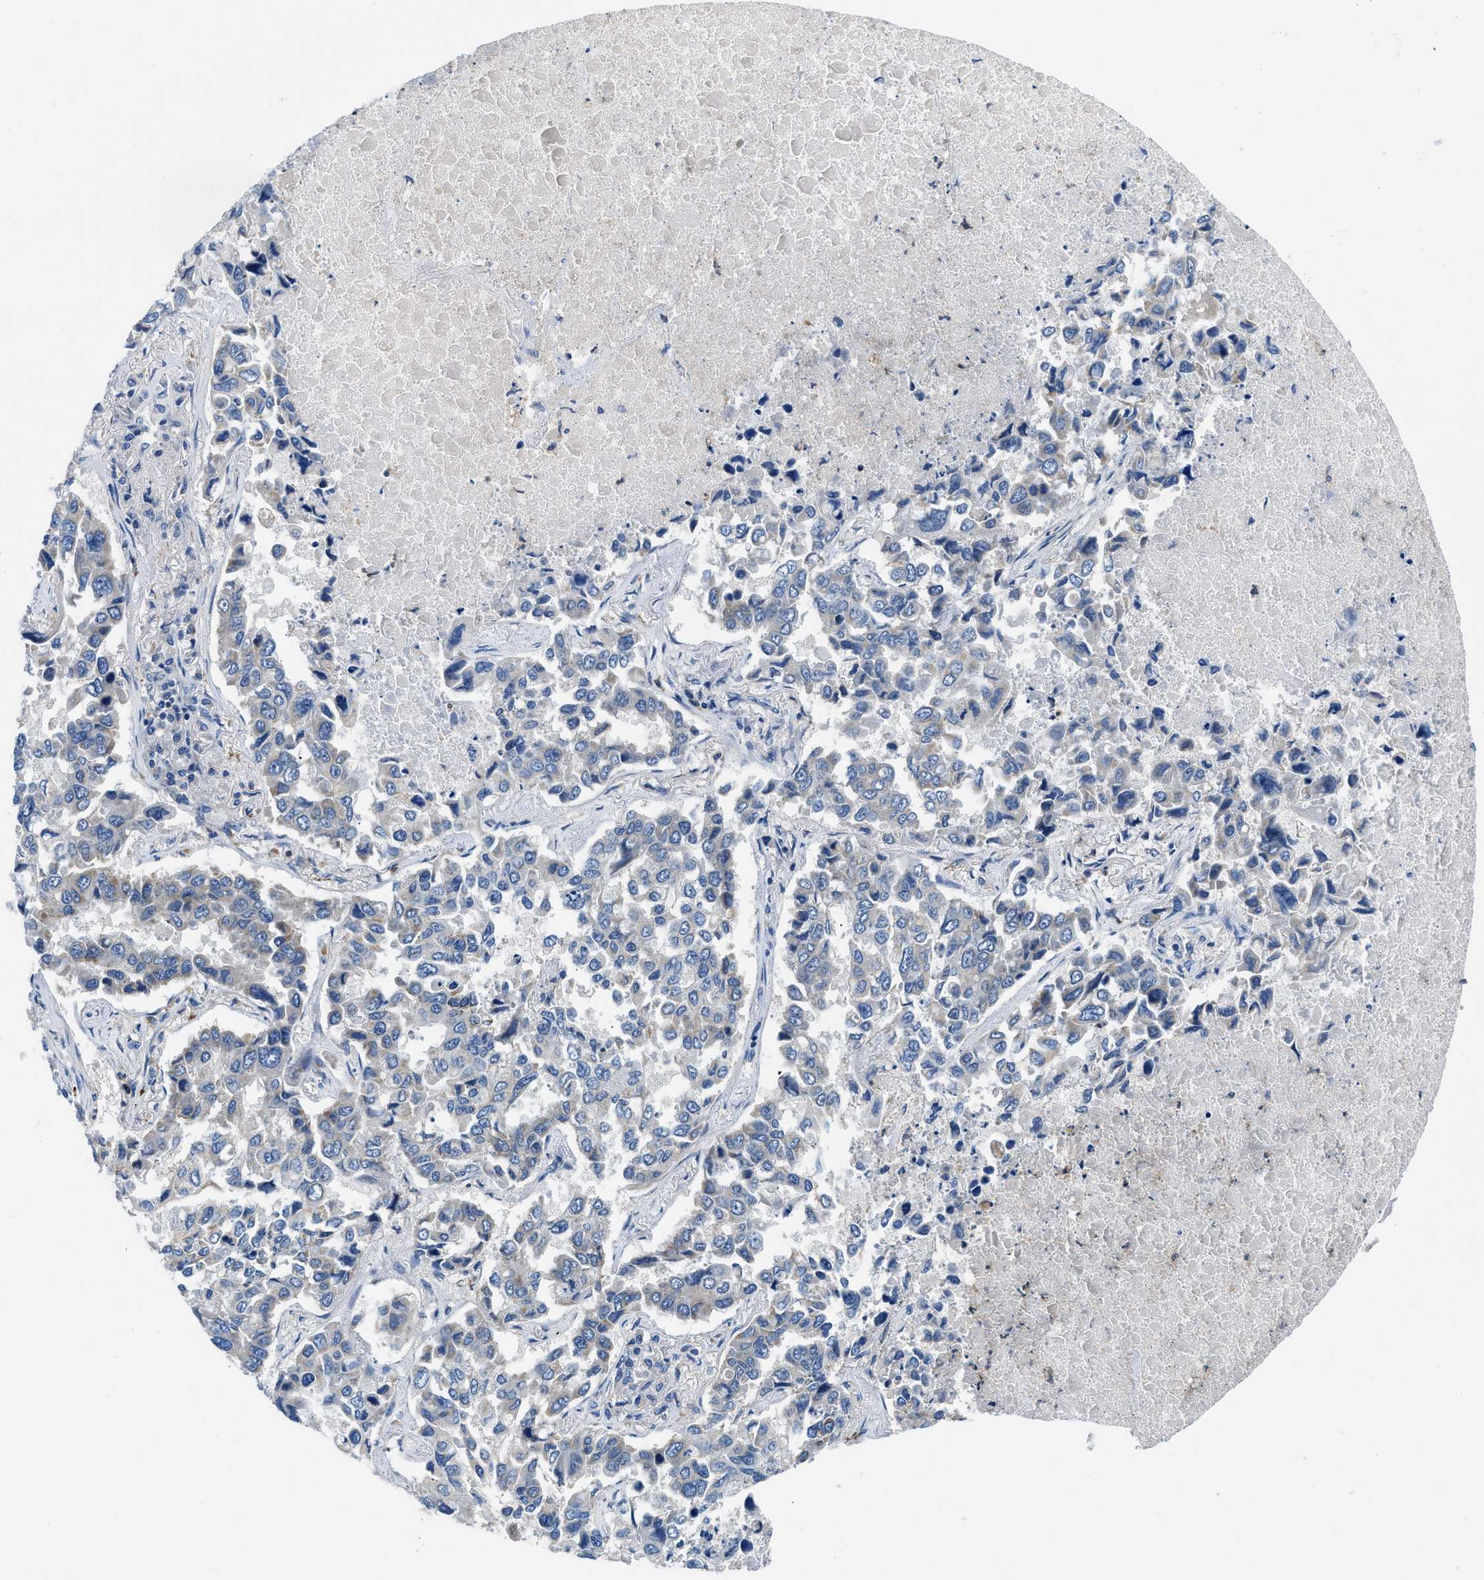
{"staining": {"intensity": "negative", "quantity": "none", "location": "none"}, "tissue": "lung cancer", "cell_type": "Tumor cells", "image_type": "cancer", "snomed": [{"axis": "morphology", "description": "Adenocarcinoma, NOS"}, {"axis": "topography", "description": "Lung"}], "caption": "Immunohistochemical staining of lung cancer (adenocarcinoma) shows no significant positivity in tumor cells.", "gene": "ADGRE3", "patient": {"sex": "male", "age": 64}}